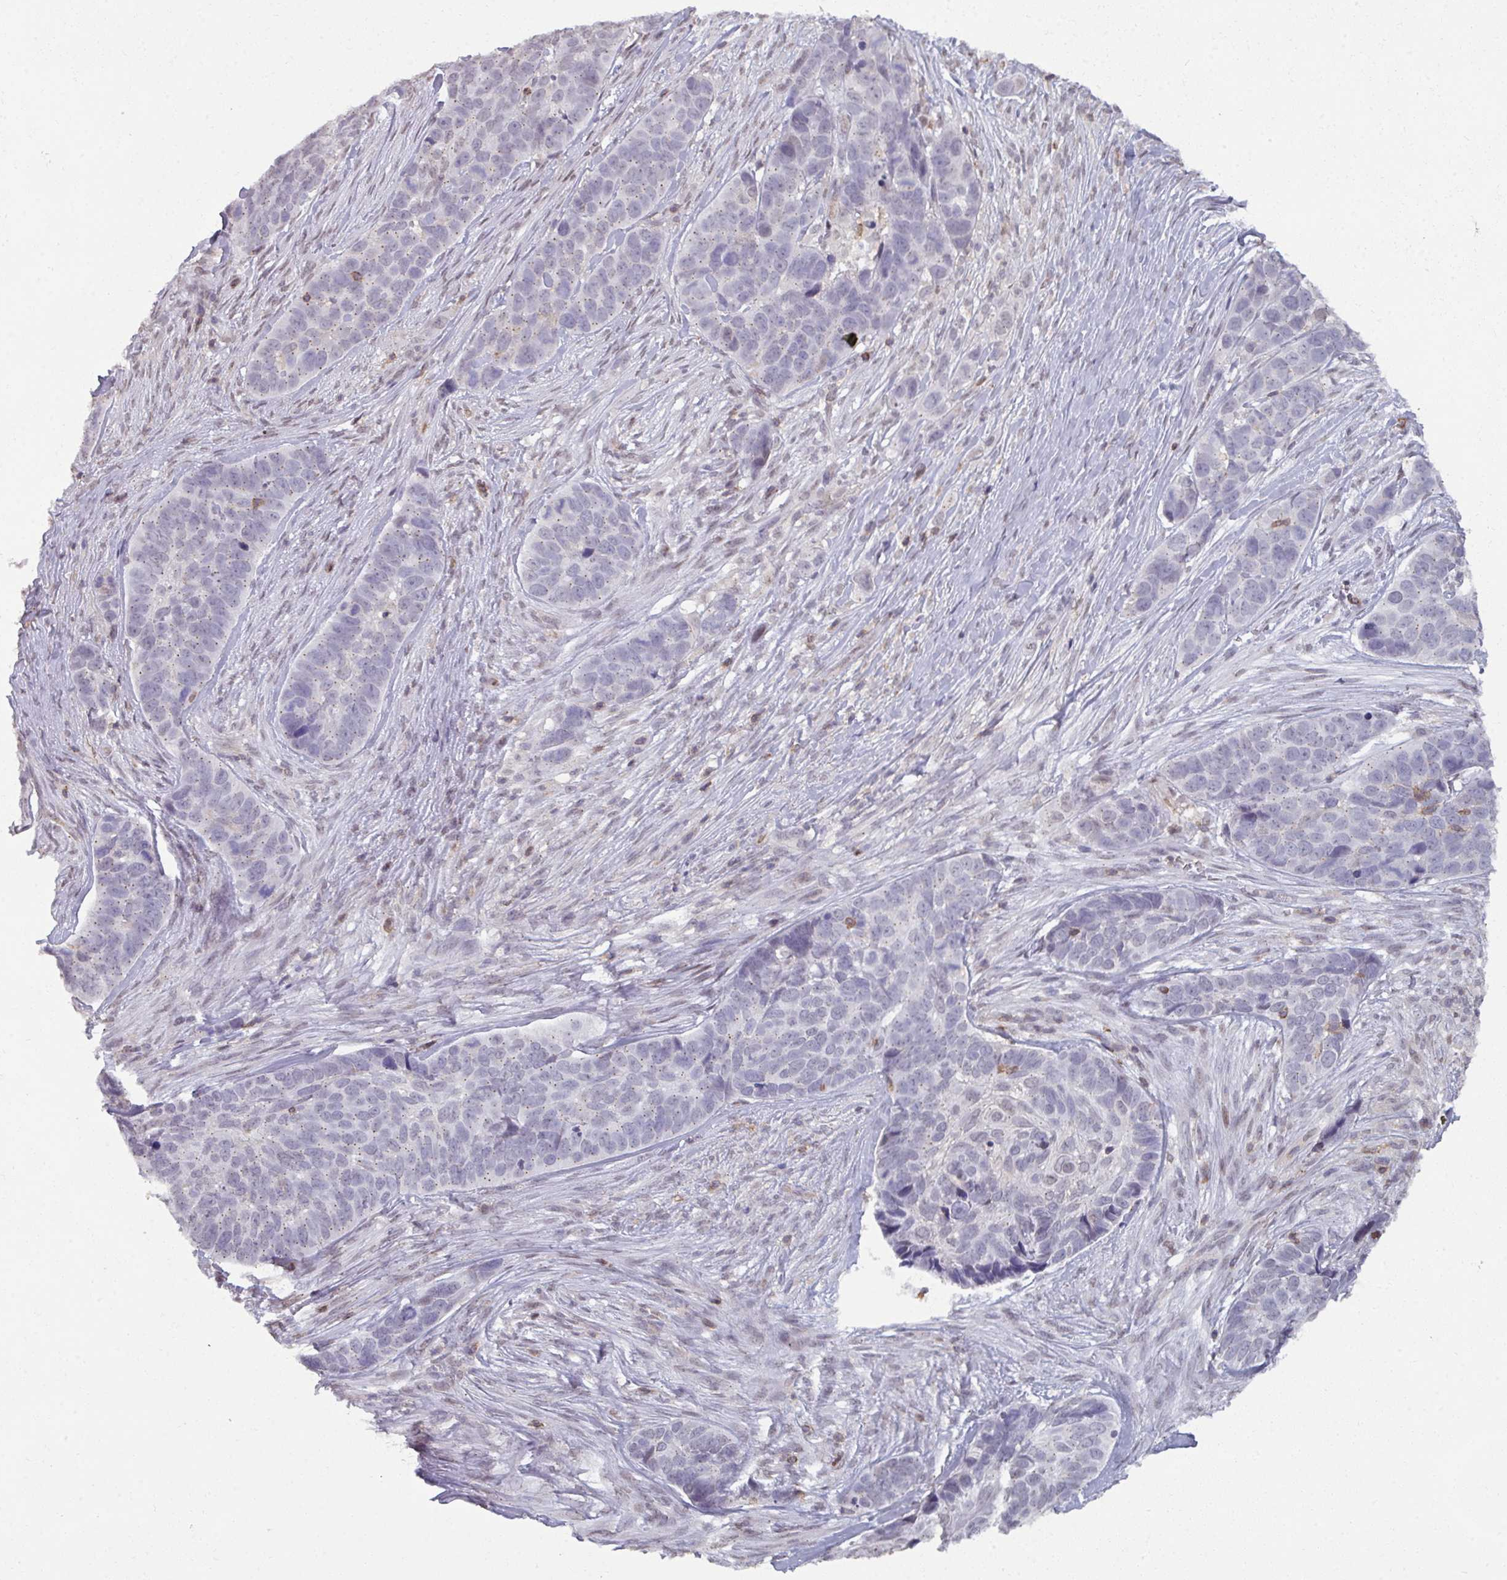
{"staining": {"intensity": "negative", "quantity": "none", "location": "none"}, "tissue": "skin cancer", "cell_type": "Tumor cells", "image_type": "cancer", "snomed": [{"axis": "morphology", "description": "Basal cell carcinoma"}, {"axis": "topography", "description": "Skin"}], "caption": "IHC of human skin cancer demonstrates no staining in tumor cells.", "gene": "RASAL3", "patient": {"sex": "female", "age": 82}}